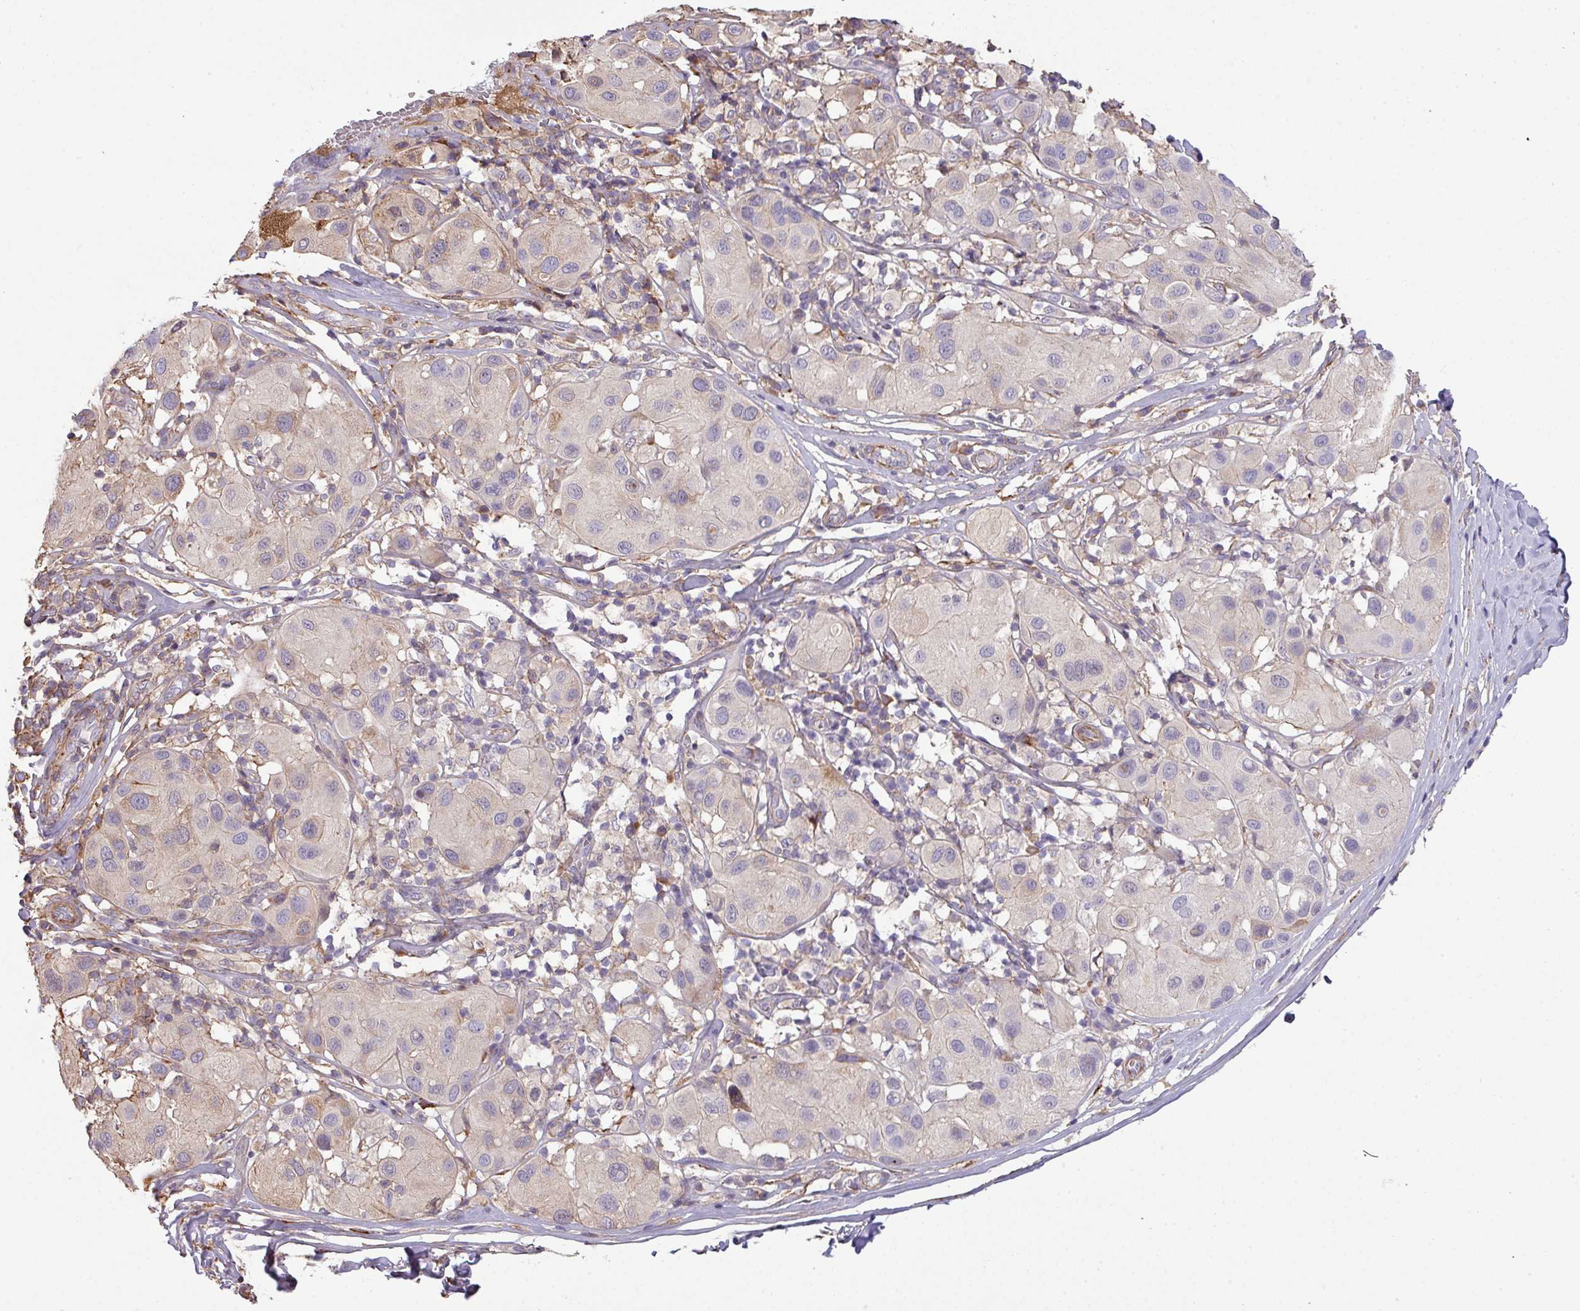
{"staining": {"intensity": "weak", "quantity": "<25%", "location": "cytoplasmic/membranous"}, "tissue": "melanoma", "cell_type": "Tumor cells", "image_type": "cancer", "snomed": [{"axis": "morphology", "description": "Malignant melanoma, Metastatic site"}, {"axis": "topography", "description": "Skin"}], "caption": "DAB (3,3'-diaminobenzidine) immunohistochemical staining of malignant melanoma (metastatic site) exhibits no significant expression in tumor cells.", "gene": "LRRC41", "patient": {"sex": "male", "age": 41}}